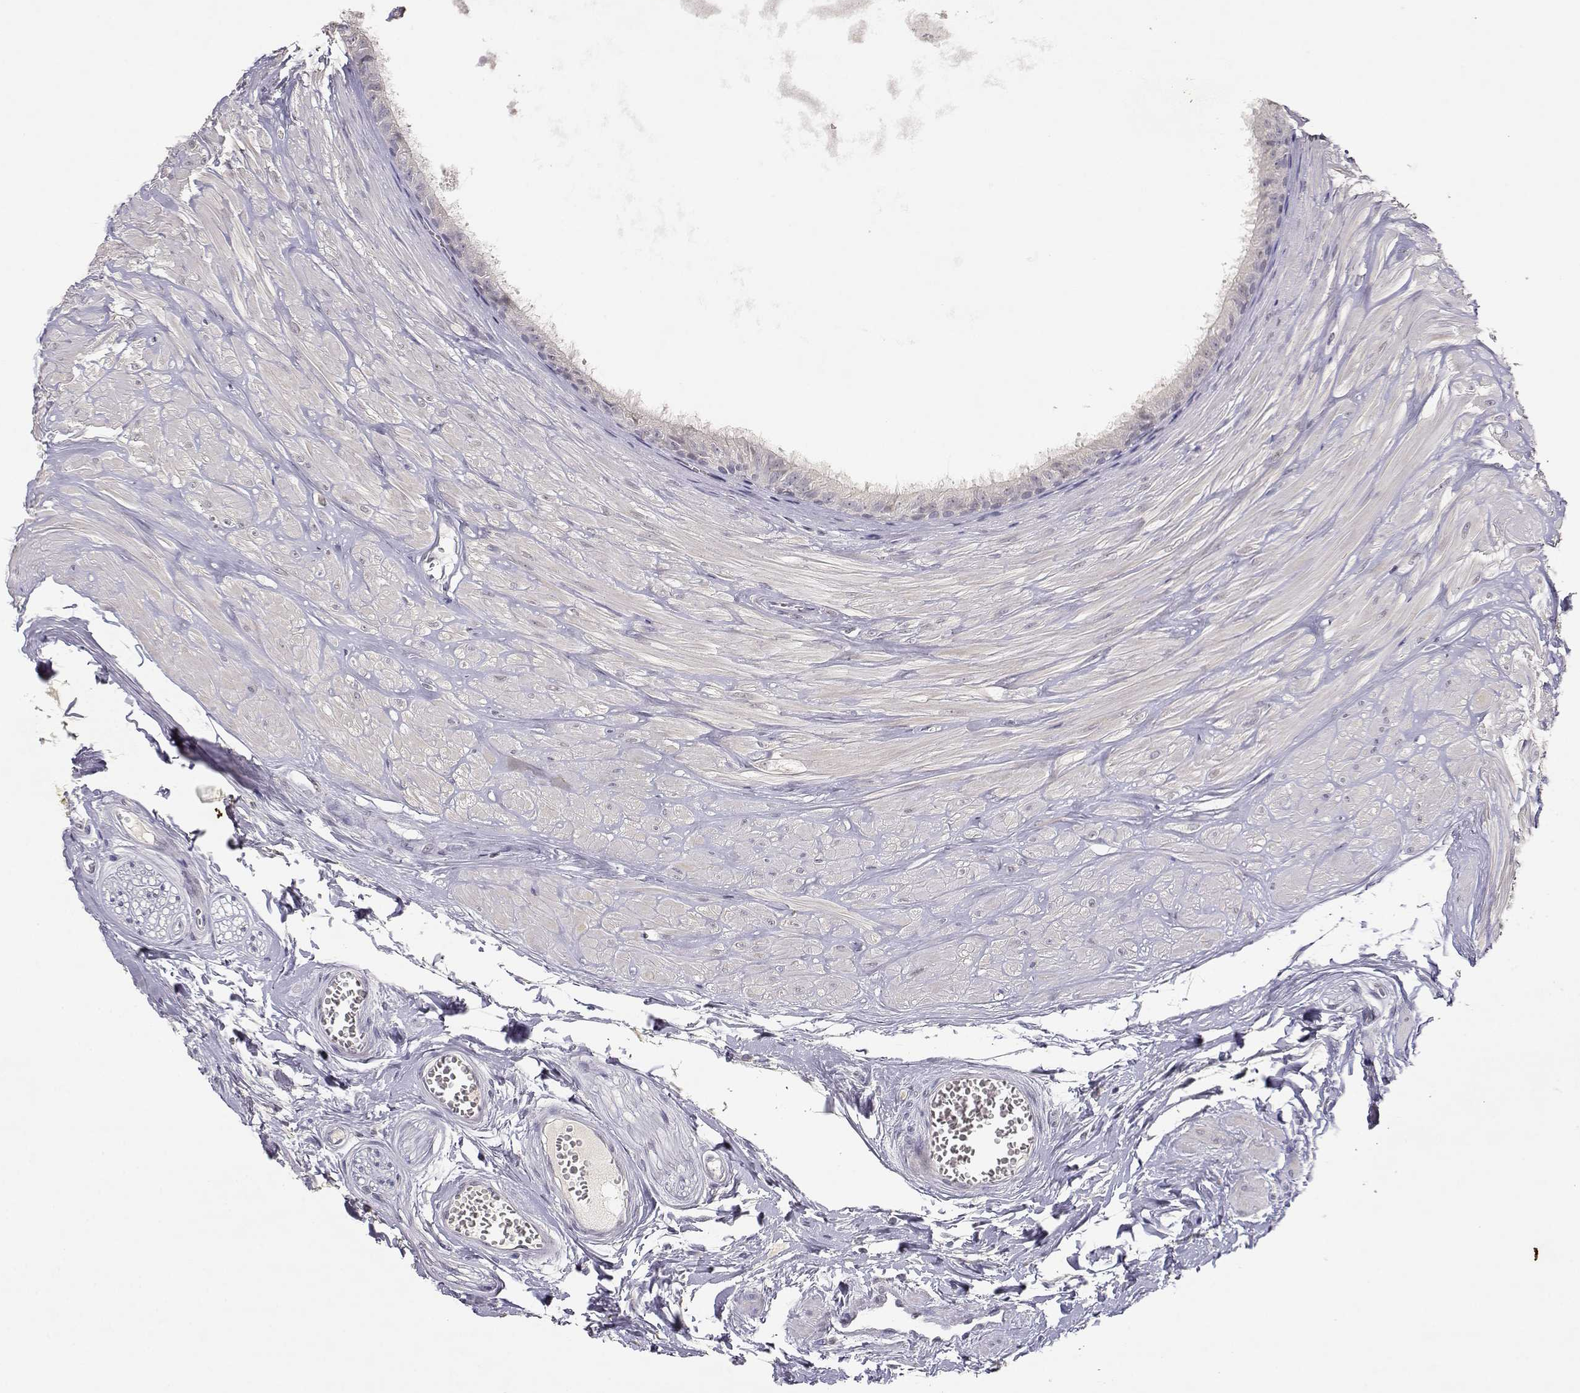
{"staining": {"intensity": "negative", "quantity": "none", "location": "none"}, "tissue": "epididymis", "cell_type": "Glandular cells", "image_type": "normal", "snomed": [{"axis": "morphology", "description": "Normal tissue, NOS"}, {"axis": "topography", "description": "Epididymis"}], "caption": "The photomicrograph exhibits no significant positivity in glandular cells of epididymis. Brightfield microscopy of IHC stained with DAB (brown) and hematoxylin (blue), captured at high magnification.", "gene": "RAD51", "patient": {"sex": "male", "age": 37}}